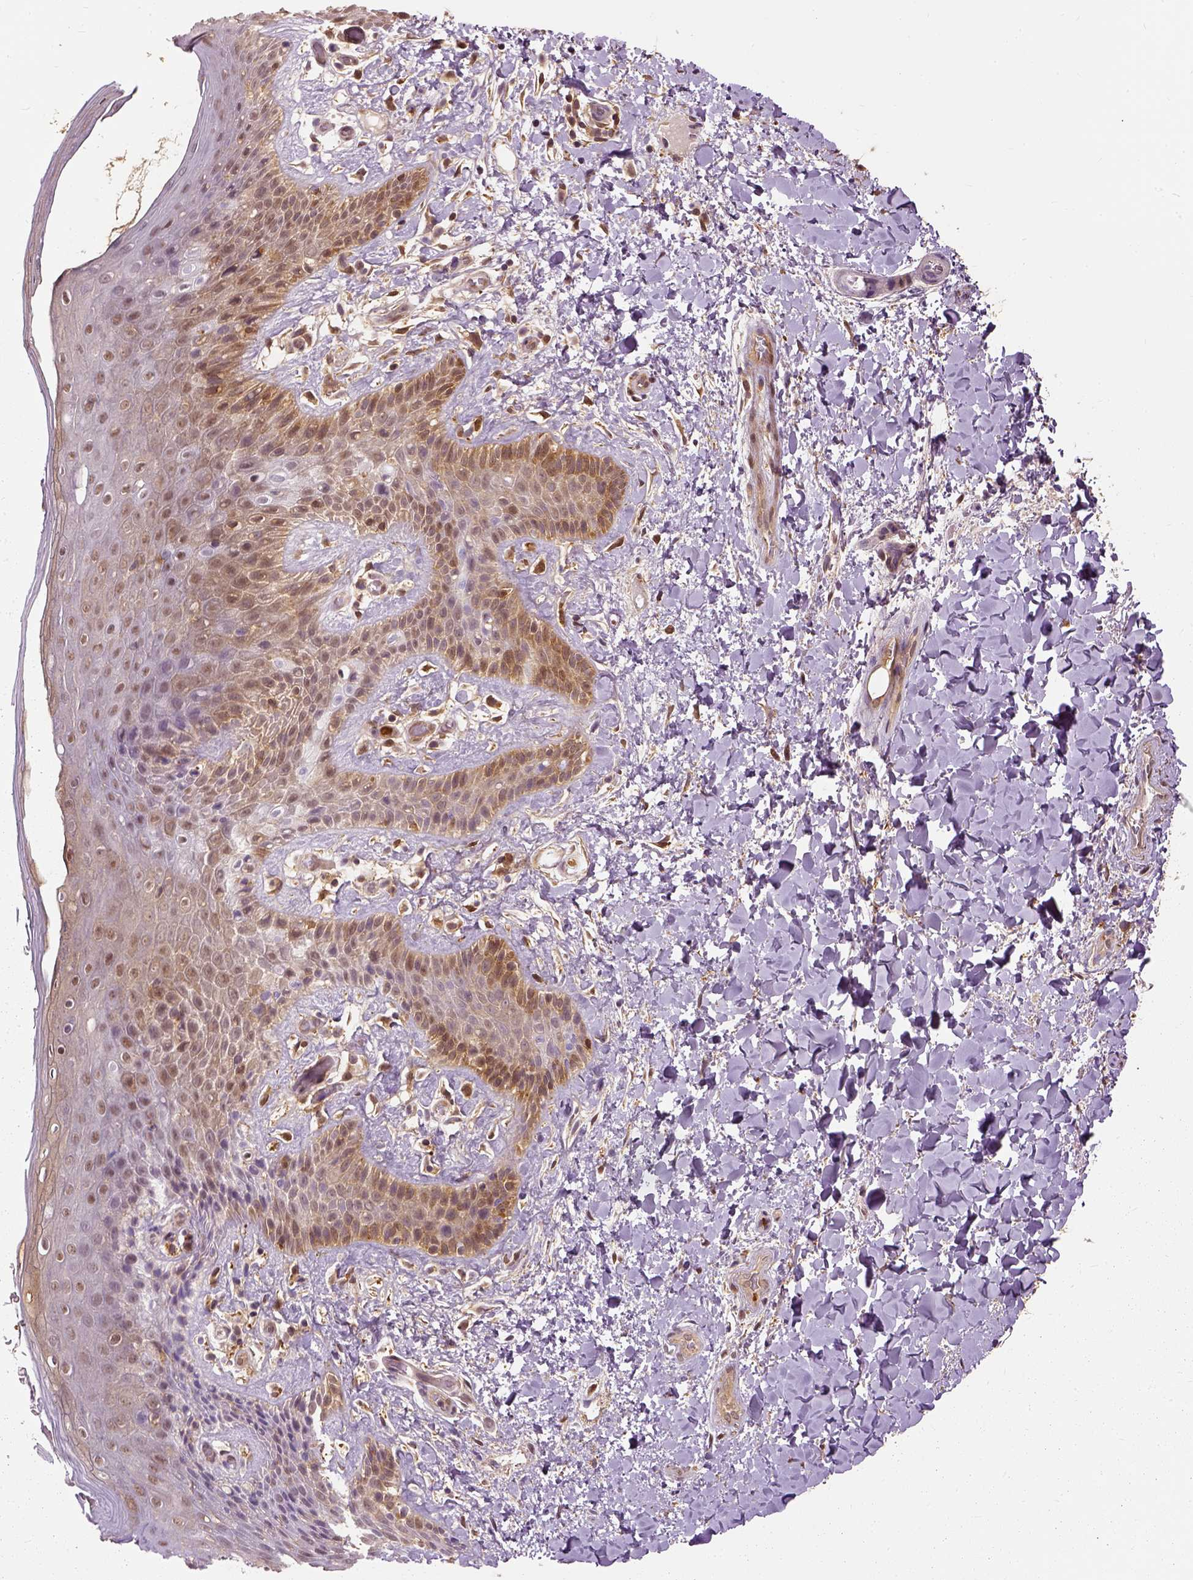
{"staining": {"intensity": "moderate", "quantity": ">75%", "location": "cytoplasmic/membranous,nuclear"}, "tissue": "skin", "cell_type": "Epidermal cells", "image_type": "normal", "snomed": [{"axis": "morphology", "description": "Normal tissue, NOS"}, {"axis": "topography", "description": "Anal"}], "caption": "This histopathology image shows IHC staining of benign skin, with medium moderate cytoplasmic/membranous,nuclear expression in approximately >75% of epidermal cells.", "gene": "GPI", "patient": {"sex": "male", "age": 36}}